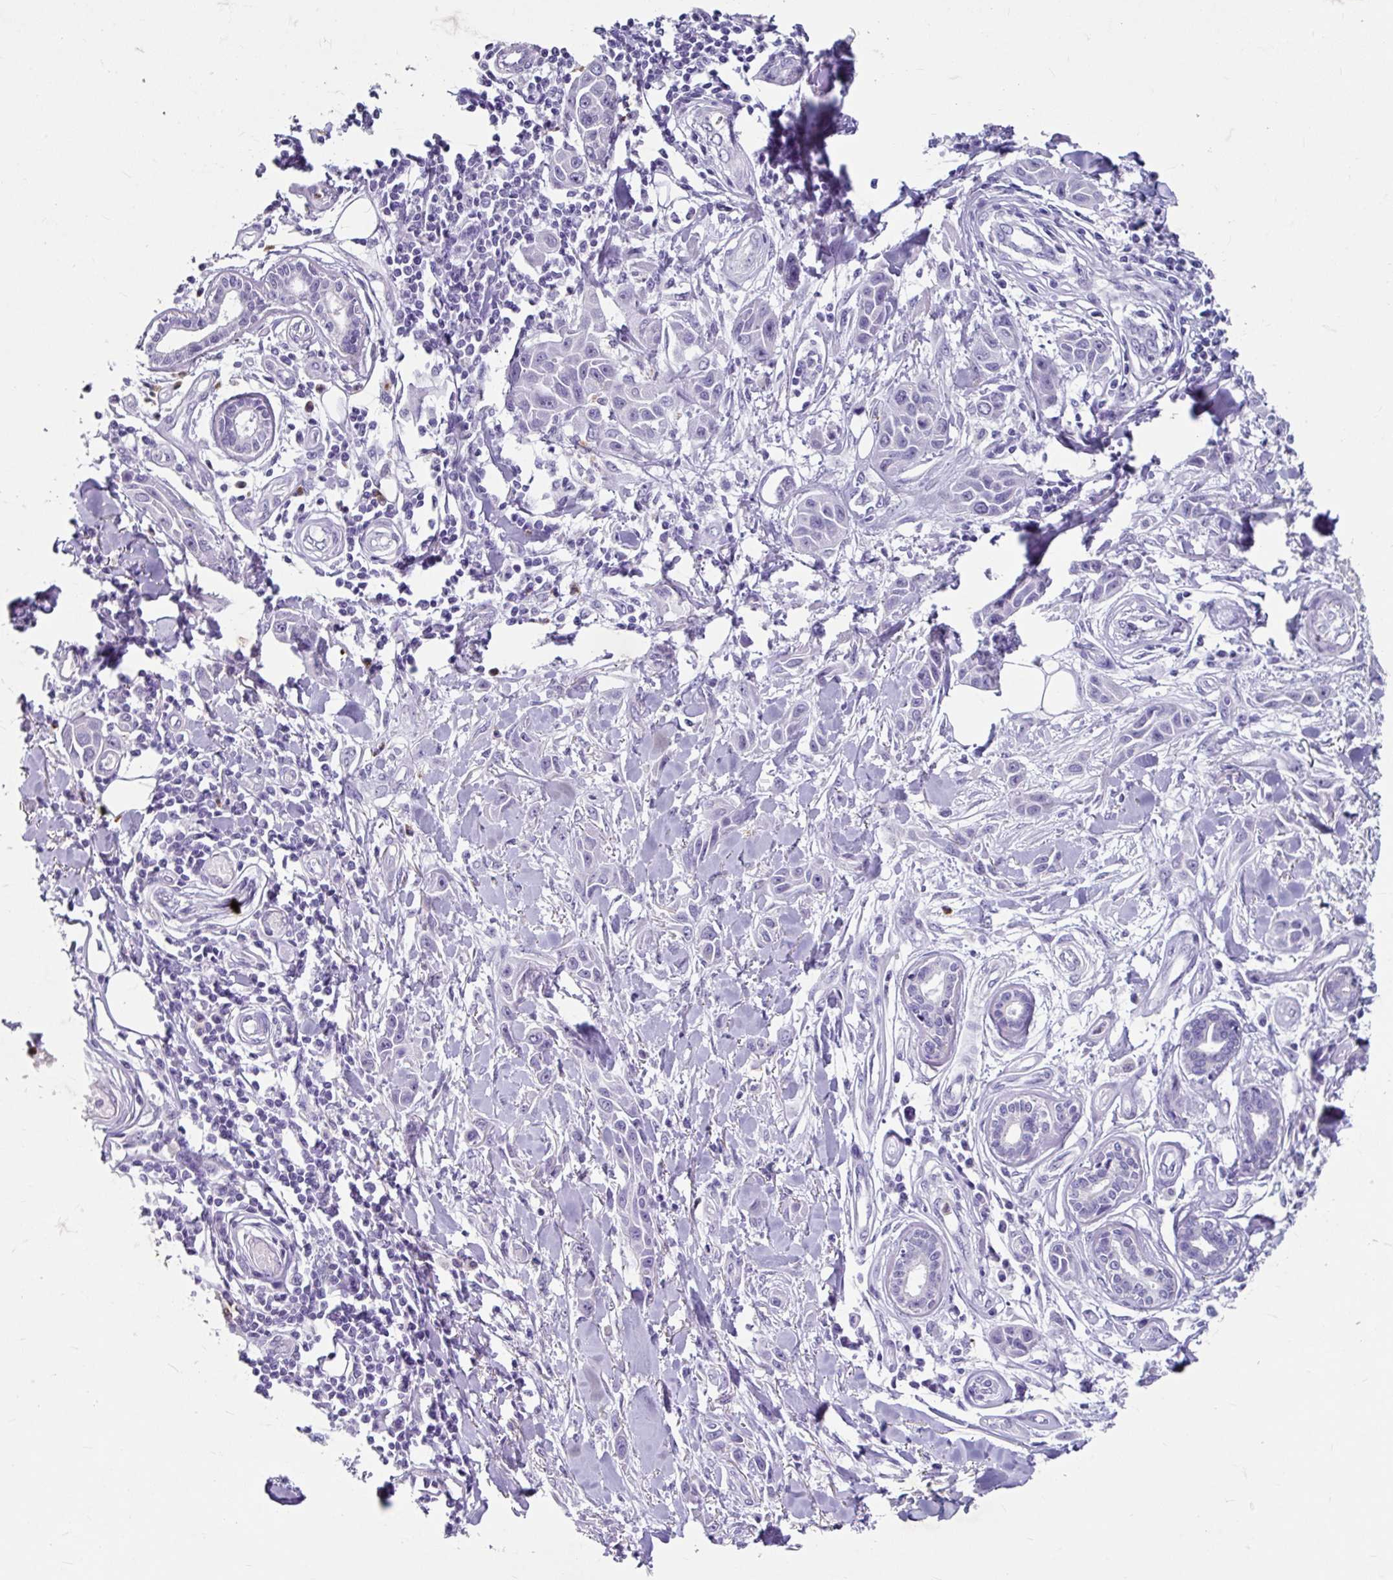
{"staining": {"intensity": "negative", "quantity": "none", "location": "none"}, "tissue": "skin cancer", "cell_type": "Tumor cells", "image_type": "cancer", "snomed": [{"axis": "morphology", "description": "Squamous cell carcinoma, NOS"}, {"axis": "topography", "description": "Skin"}], "caption": "The micrograph displays no significant expression in tumor cells of skin cancer.", "gene": "ANKRD1", "patient": {"sex": "female", "age": 69}}